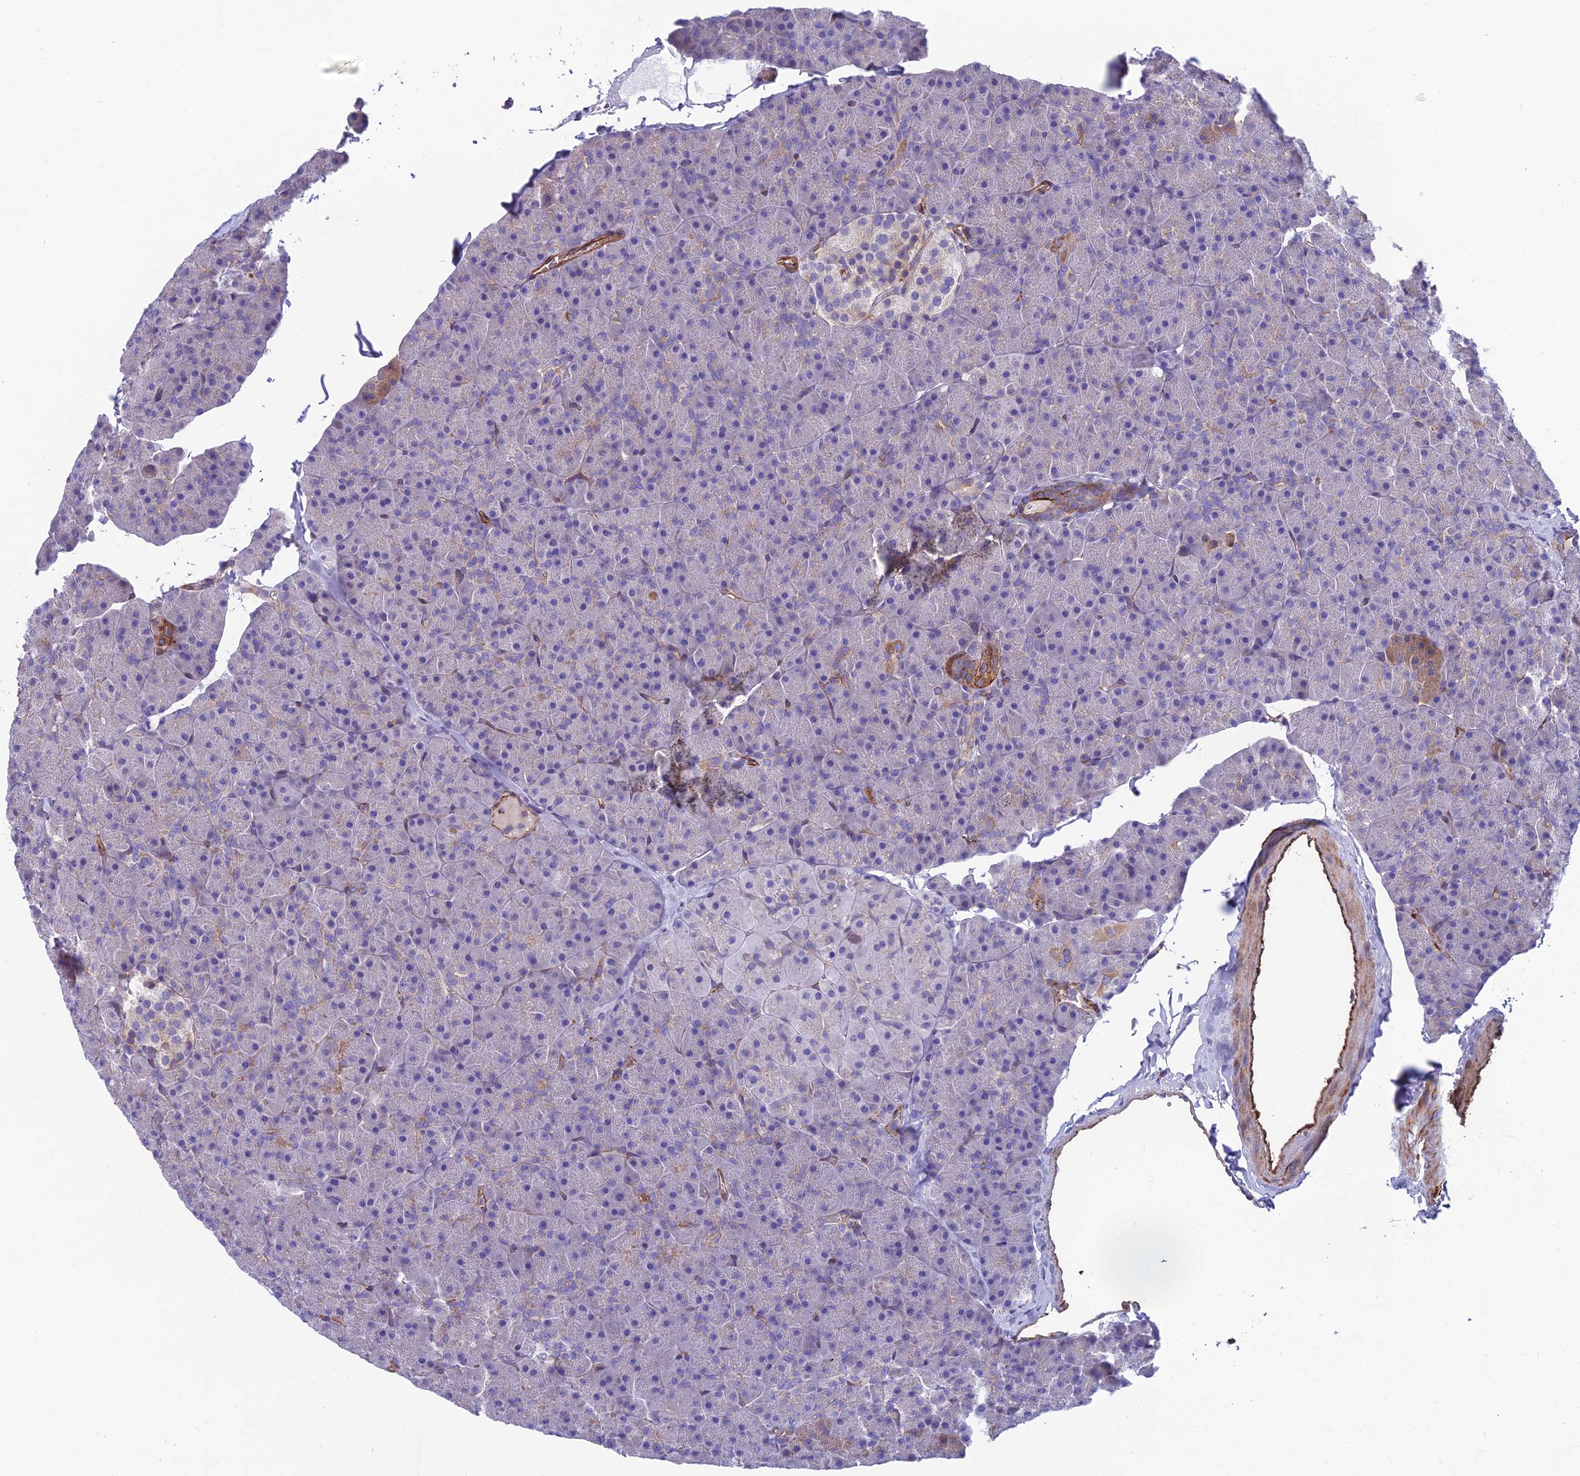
{"staining": {"intensity": "moderate", "quantity": "<25%", "location": "cytoplasmic/membranous"}, "tissue": "pancreas", "cell_type": "Exocrine glandular cells", "image_type": "normal", "snomed": [{"axis": "morphology", "description": "Normal tissue, NOS"}, {"axis": "topography", "description": "Pancreas"}], "caption": "Immunohistochemical staining of unremarkable pancreas demonstrates moderate cytoplasmic/membranous protein staining in about <25% of exocrine glandular cells. The protein is stained brown, and the nuclei are stained in blue (DAB IHC with brightfield microscopy, high magnification).", "gene": "RTN4RL1", "patient": {"sex": "male", "age": 36}}